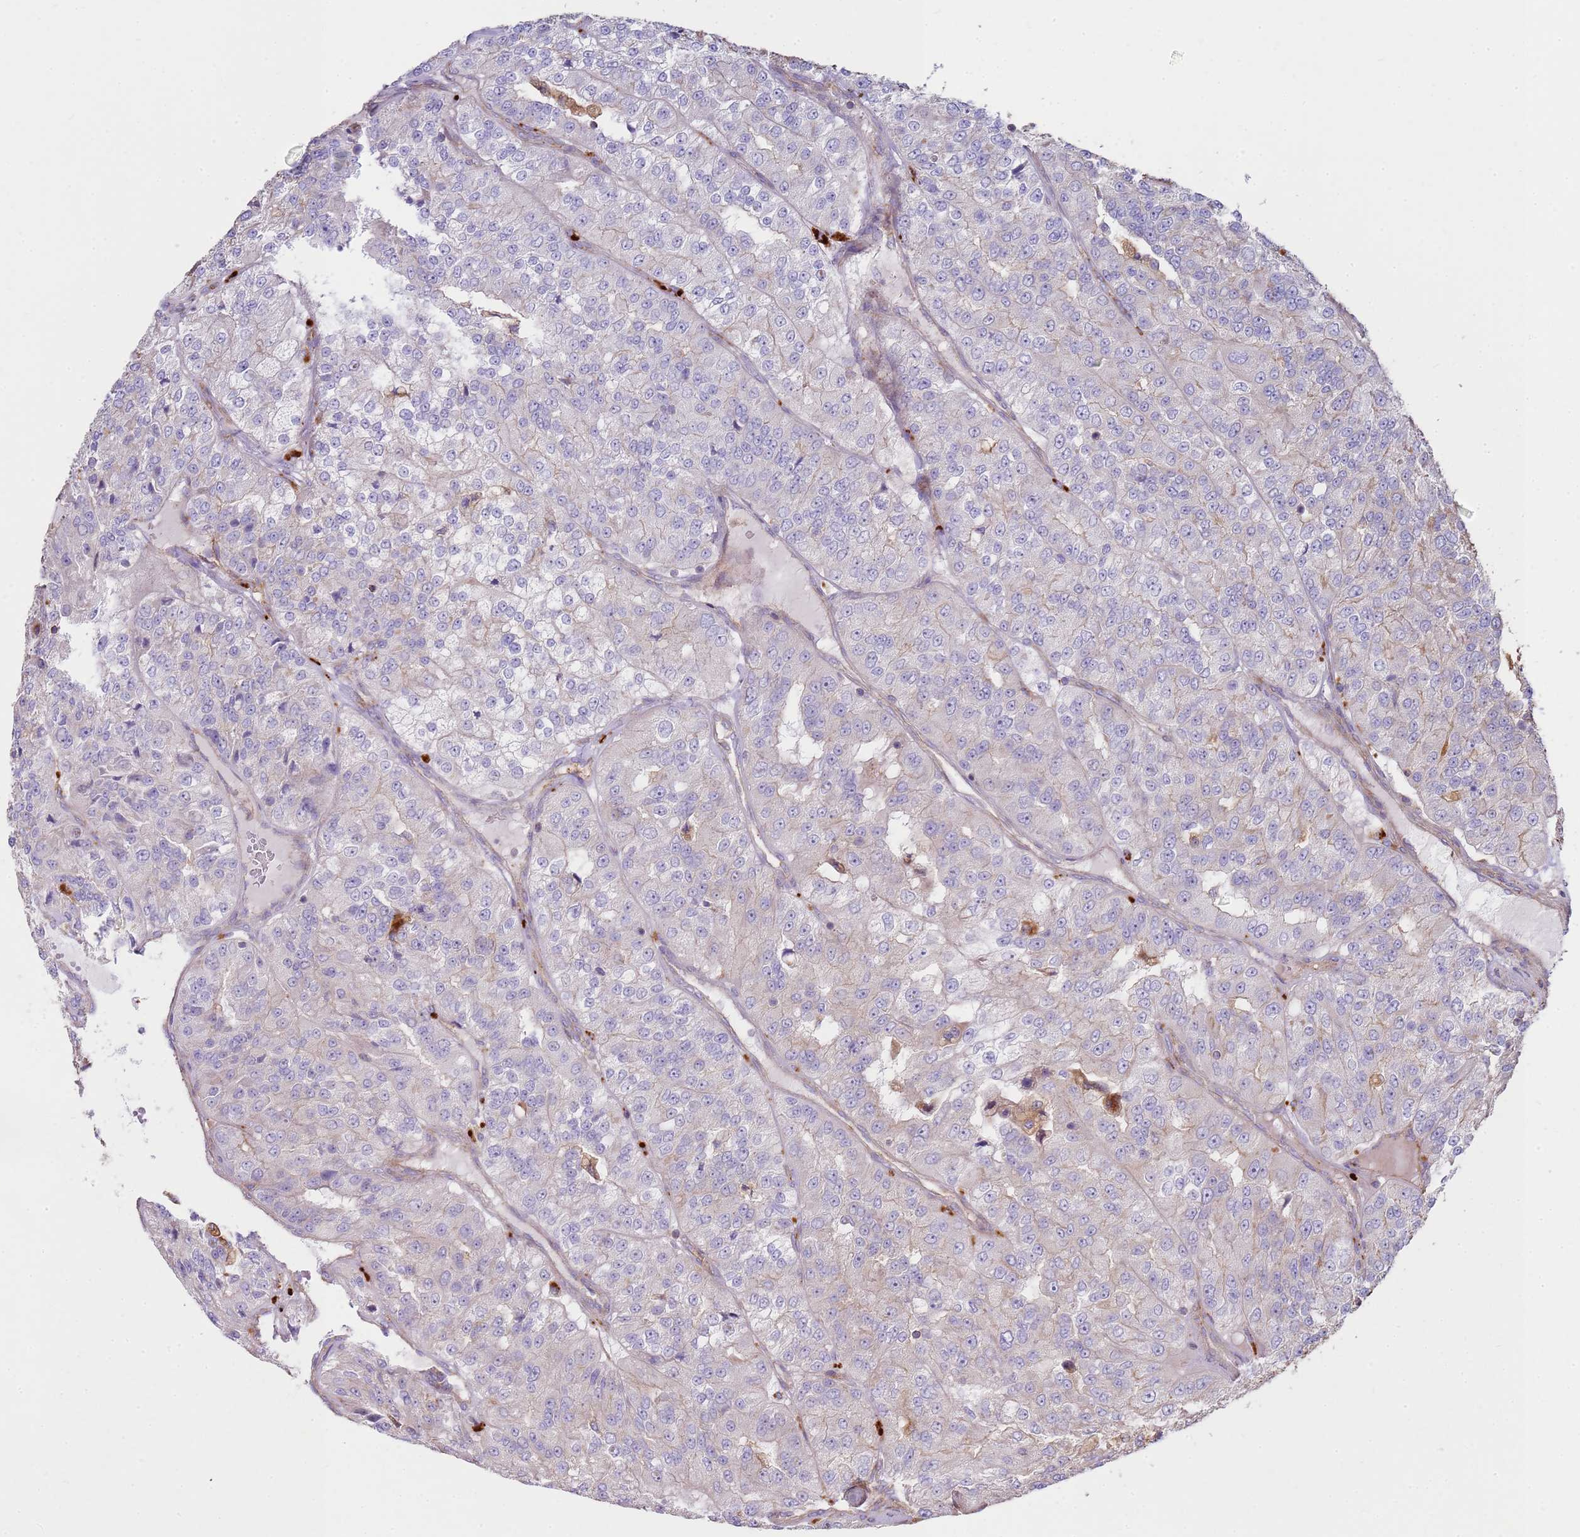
{"staining": {"intensity": "negative", "quantity": "none", "location": "none"}, "tissue": "renal cancer", "cell_type": "Tumor cells", "image_type": "cancer", "snomed": [{"axis": "morphology", "description": "Adenocarcinoma, NOS"}, {"axis": "topography", "description": "Kidney"}], "caption": "Immunohistochemistry (IHC) photomicrograph of human renal cancer stained for a protein (brown), which demonstrates no staining in tumor cells. (DAB immunohistochemistry visualized using brightfield microscopy, high magnification).", "gene": "NDUFAF4", "patient": {"sex": "female", "age": 63}}